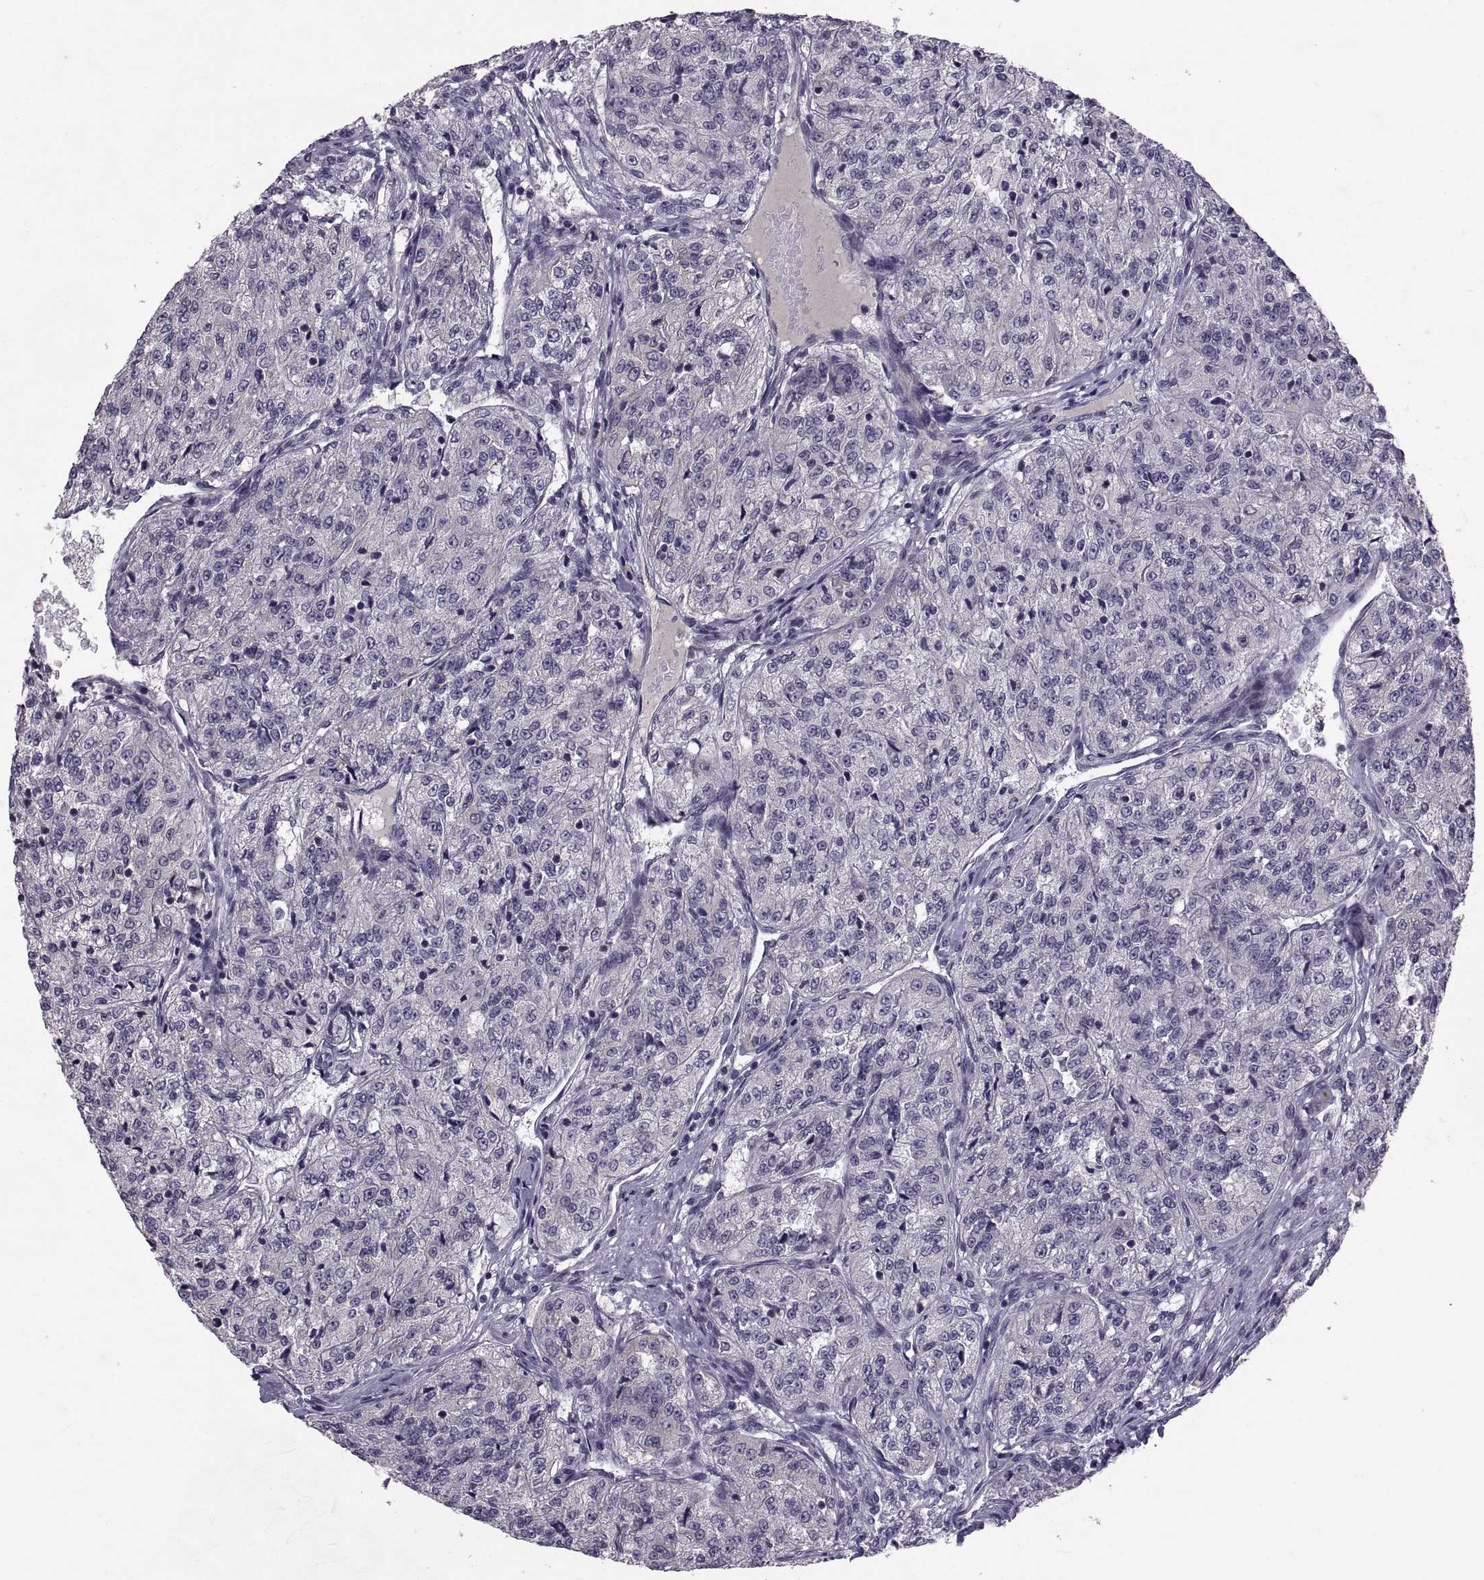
{"staining": {"intensity": "negative", "quantity": "none", "location": "none"}, "tissue": "renal cancer", "cell_type": "Tumor cells", "image_type": "cancer", "snomed": [{"axis": "morphology", "description": "Adenocarcinoma, NOS"}, {"axis": "topography", "description": "Kidney"}], "caption": "Immunohistochemistry image of neoplastic tissue: human renal cancer (adenocarcinoma) stained with DAB (3,3'-diaminobenzidine) demonstrates no significant protein expression in tumor cells. Brightfield microscopy of immunohistochemistry (IHC) stained with DAB (3,3'-diaminobenzidine) (brown) and hematoxylin (blue), captured at high magnification.", "gene": "NPTX2", "patient": {"sex": "female", "age": 63}}